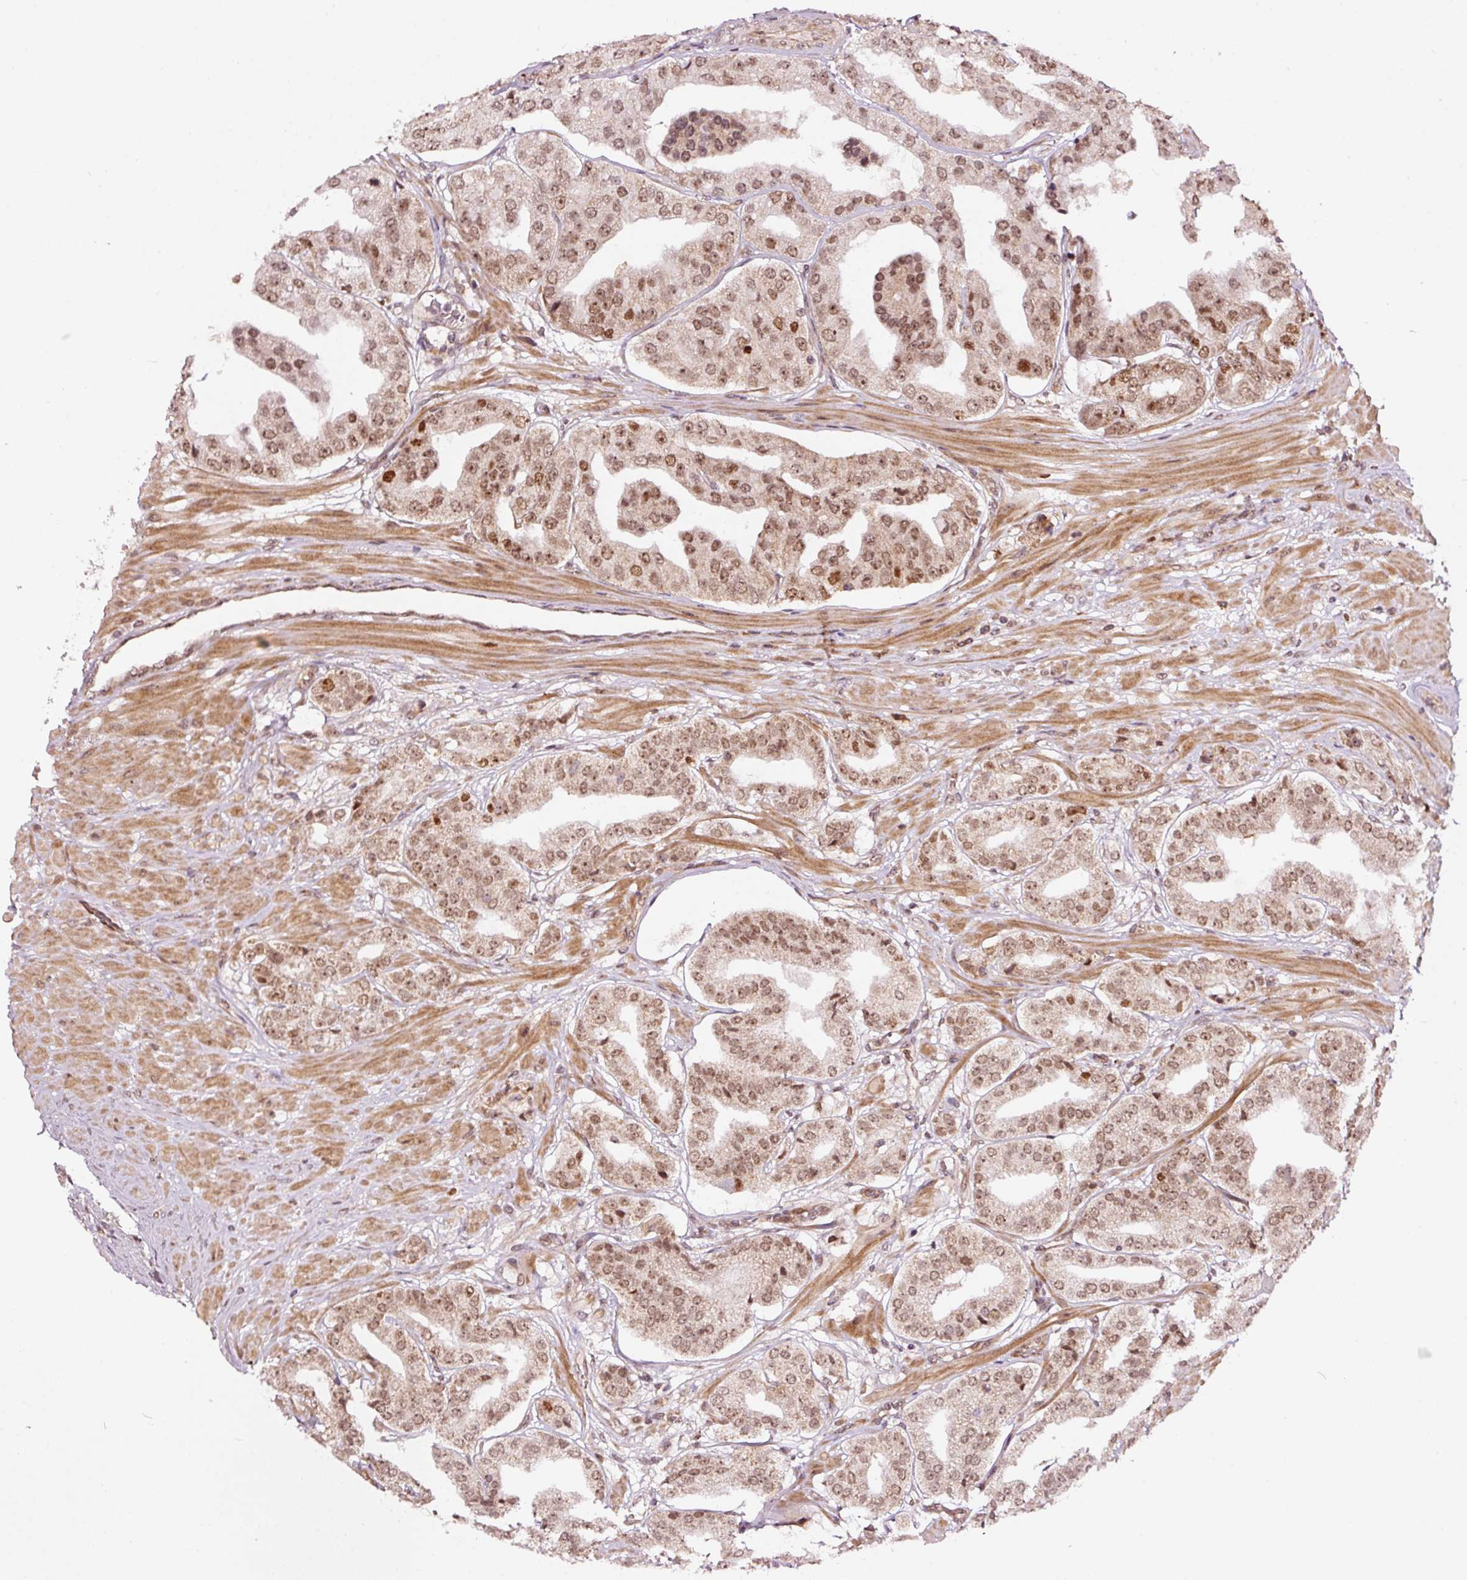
{"staining": {"intensity": "moderate", "quantity": ">75%", "location": "nuclear"}, "tissue": "prostate cancer", "cell_type": "Tumor cells", "image_type": "cancer", "snomed": [{"axis": "morphology", "description": "Adenocarcinoma, High grade"}, {"axis": "topography", "description": "Prostate"}], "caption": "High-power microscopy captured an immunohistochemistry (IHC) histopathology image of high-grade adenocarcinoma (prostate), revealing moderate nuclear staining in about >75% of tumor cells. (Stains: DAB (3,3'-diaminobenzidine) in brown, nuclei in blue, Microscopy: brightfield microscopy at high magnification).", "gene": "RFC4", "patient": {"sex": "male", "age": 63}}